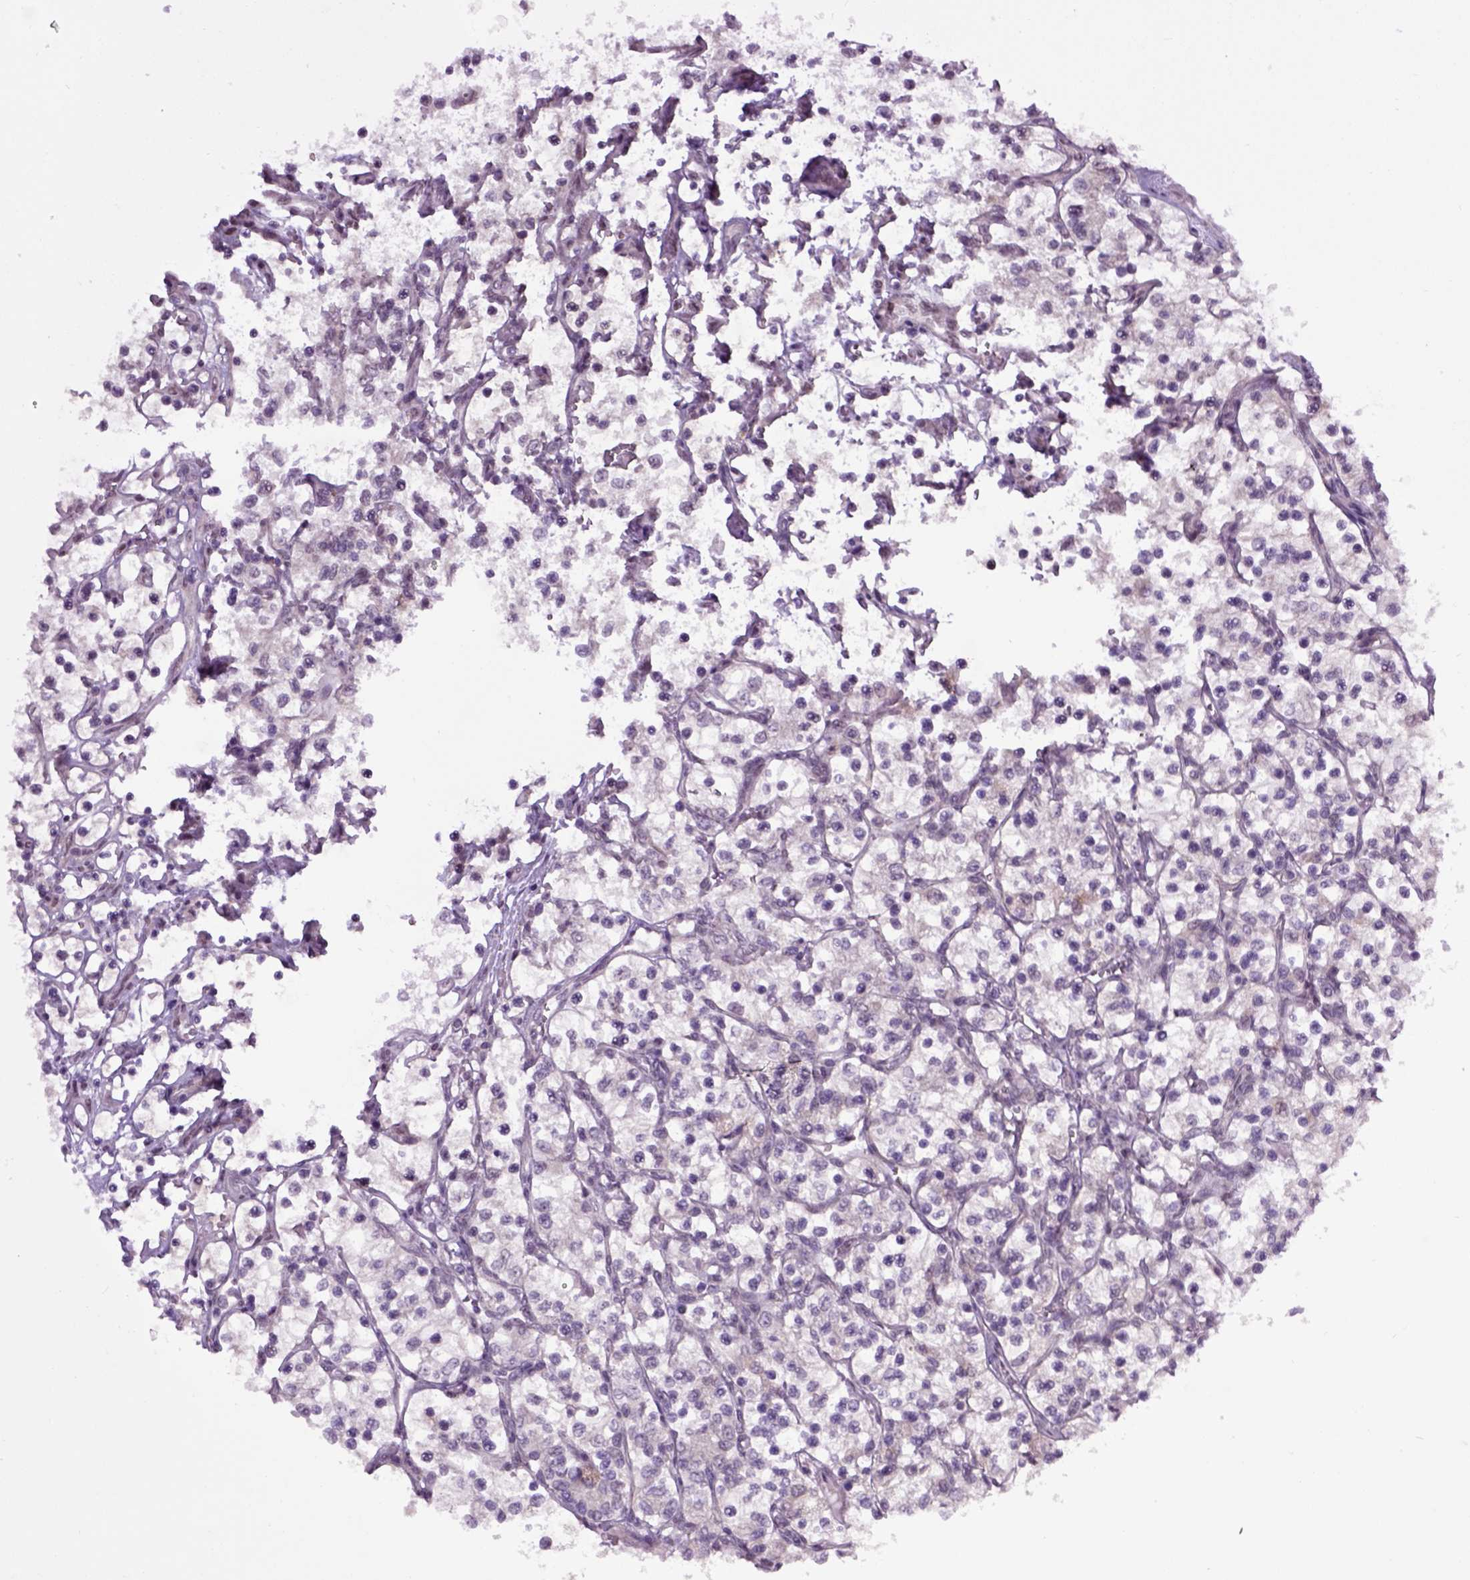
{"staining": {"intensity": "negative", "quantity": "none", "location": "none"}, "tissue": "renal cancer", "cell_type": "Tumor cells", "image_type": "cancer", "snomed": [{"axis": "morphology", "description": "Adenocarcinoma, NOS"}, {"axis": "topography", "description": "Kidney"}], "caption": "Human adenocarcinoma (renal) stained for a protein using immunohistochemistry (IHC) demonstrates no positivity in tumor cells.", "gene": "RAB43", "patient": {"sex": "female", "age": 69}}